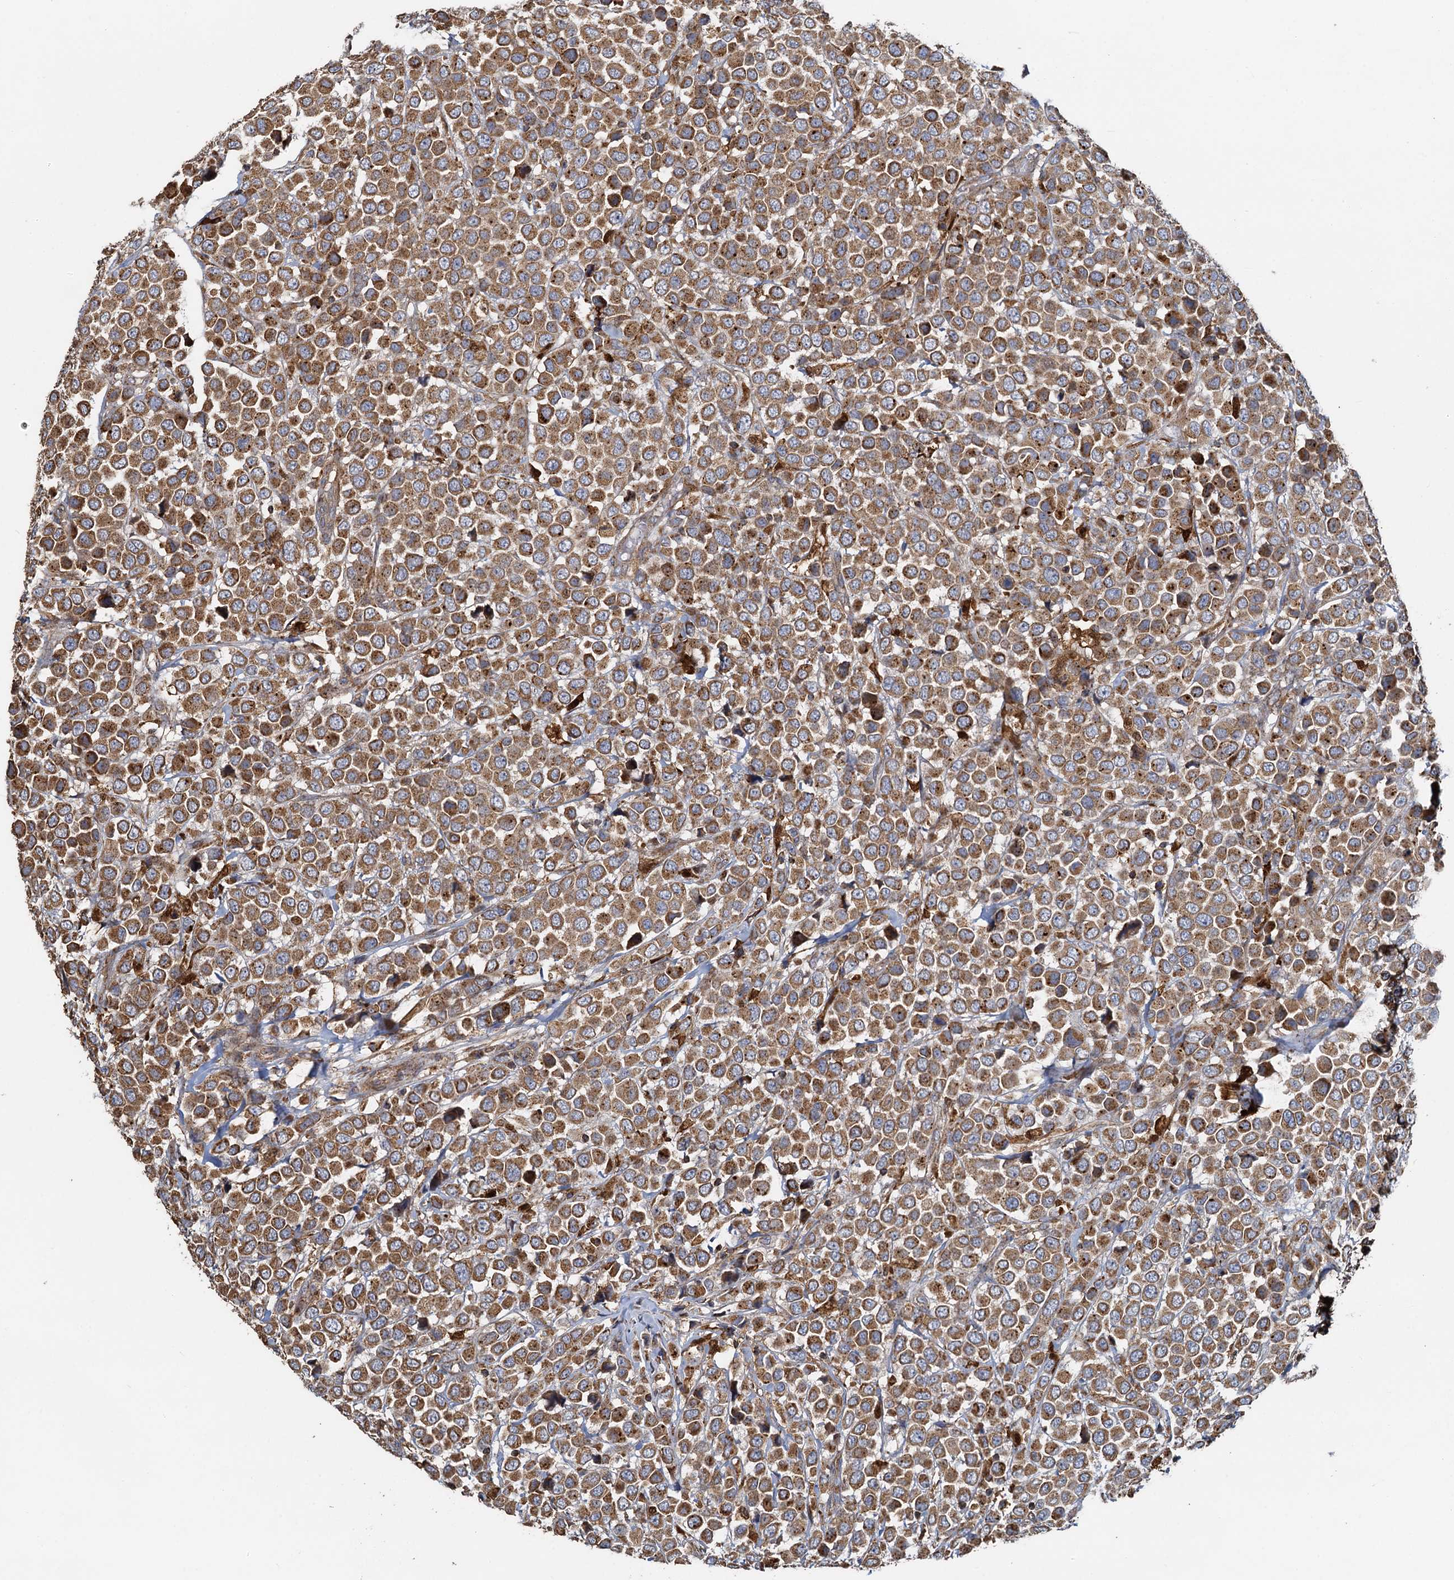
{"staining": {"intensity": "moderate", "quantity": ">75%", "location": "cytoplasmic/membranous"}, "tissue": "breast cancer", "cell_type": "Tumor cells", "image_type": "cancer", "snomed": [{"axis": "morphology", "description": "Duct carcinoma"}, {"axis": "topography", "description": "Breast"}], "caption": "A brown stain highlights moderate cytoplasmic/membranous positivity of a protein in breast infiltrating ductal carcinoma tumor cells.", "gene": "SDS", "patient": {"sex": "female", "age": 61}}